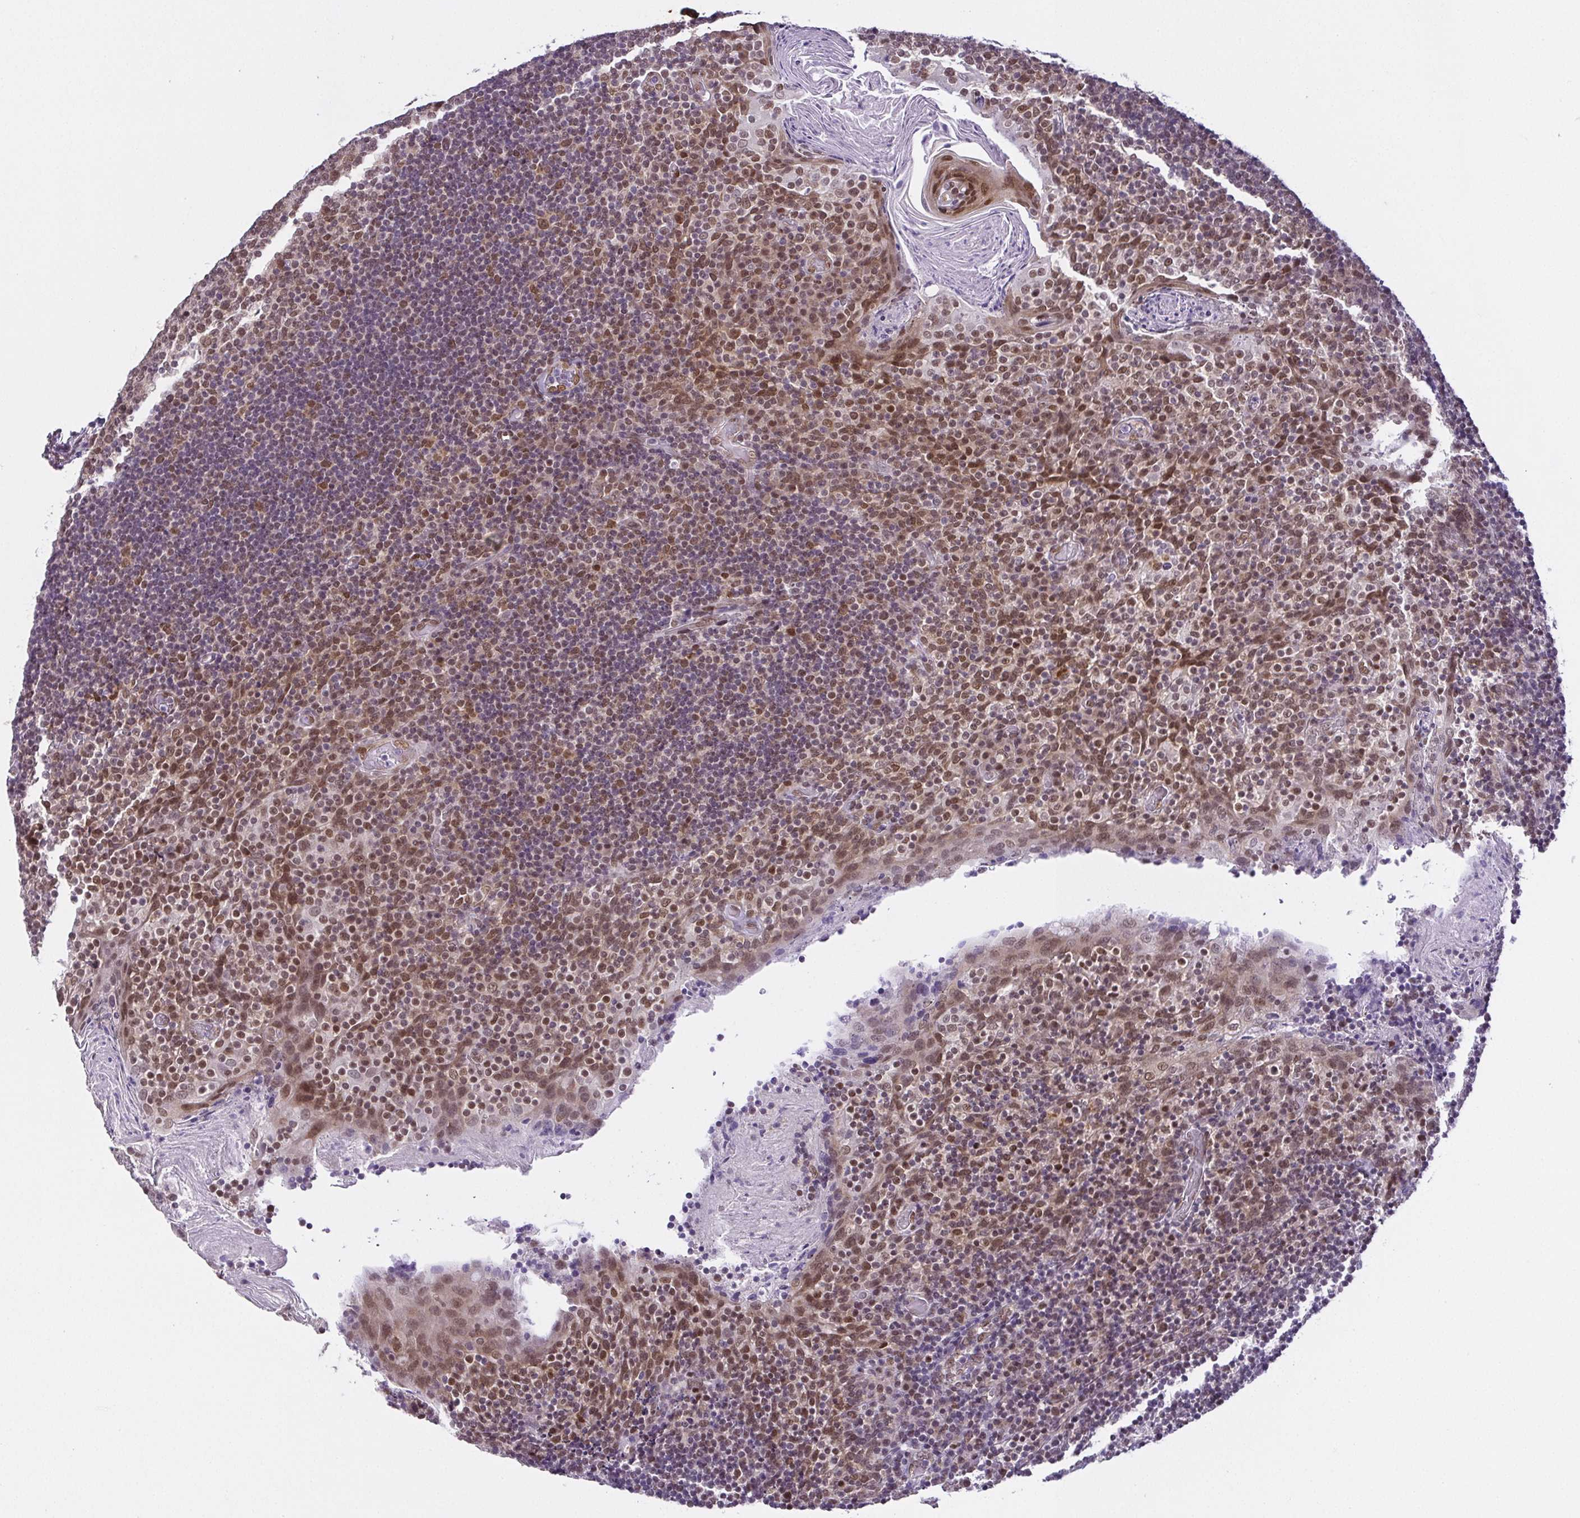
{"staining": {"intensity": "moderate", "quantity": ">75%", "location": "nuclear"}, "tissue": "tonsil", "cell_type": "Germinal center cells", "image_type": "normal", "snomed": [{"axis": "morphology", "description": "Normal tissue, NOS"}, {"axis": "topography", "description": "Tonsil"}], "caption": "The photomicrograph displays staining of unremarkable tonsil, revealing moderate nuclear protein staining (brown color) within germinal center cells.", "gene": "RBM3", "patient": {"sex": "female", "age": 10}}